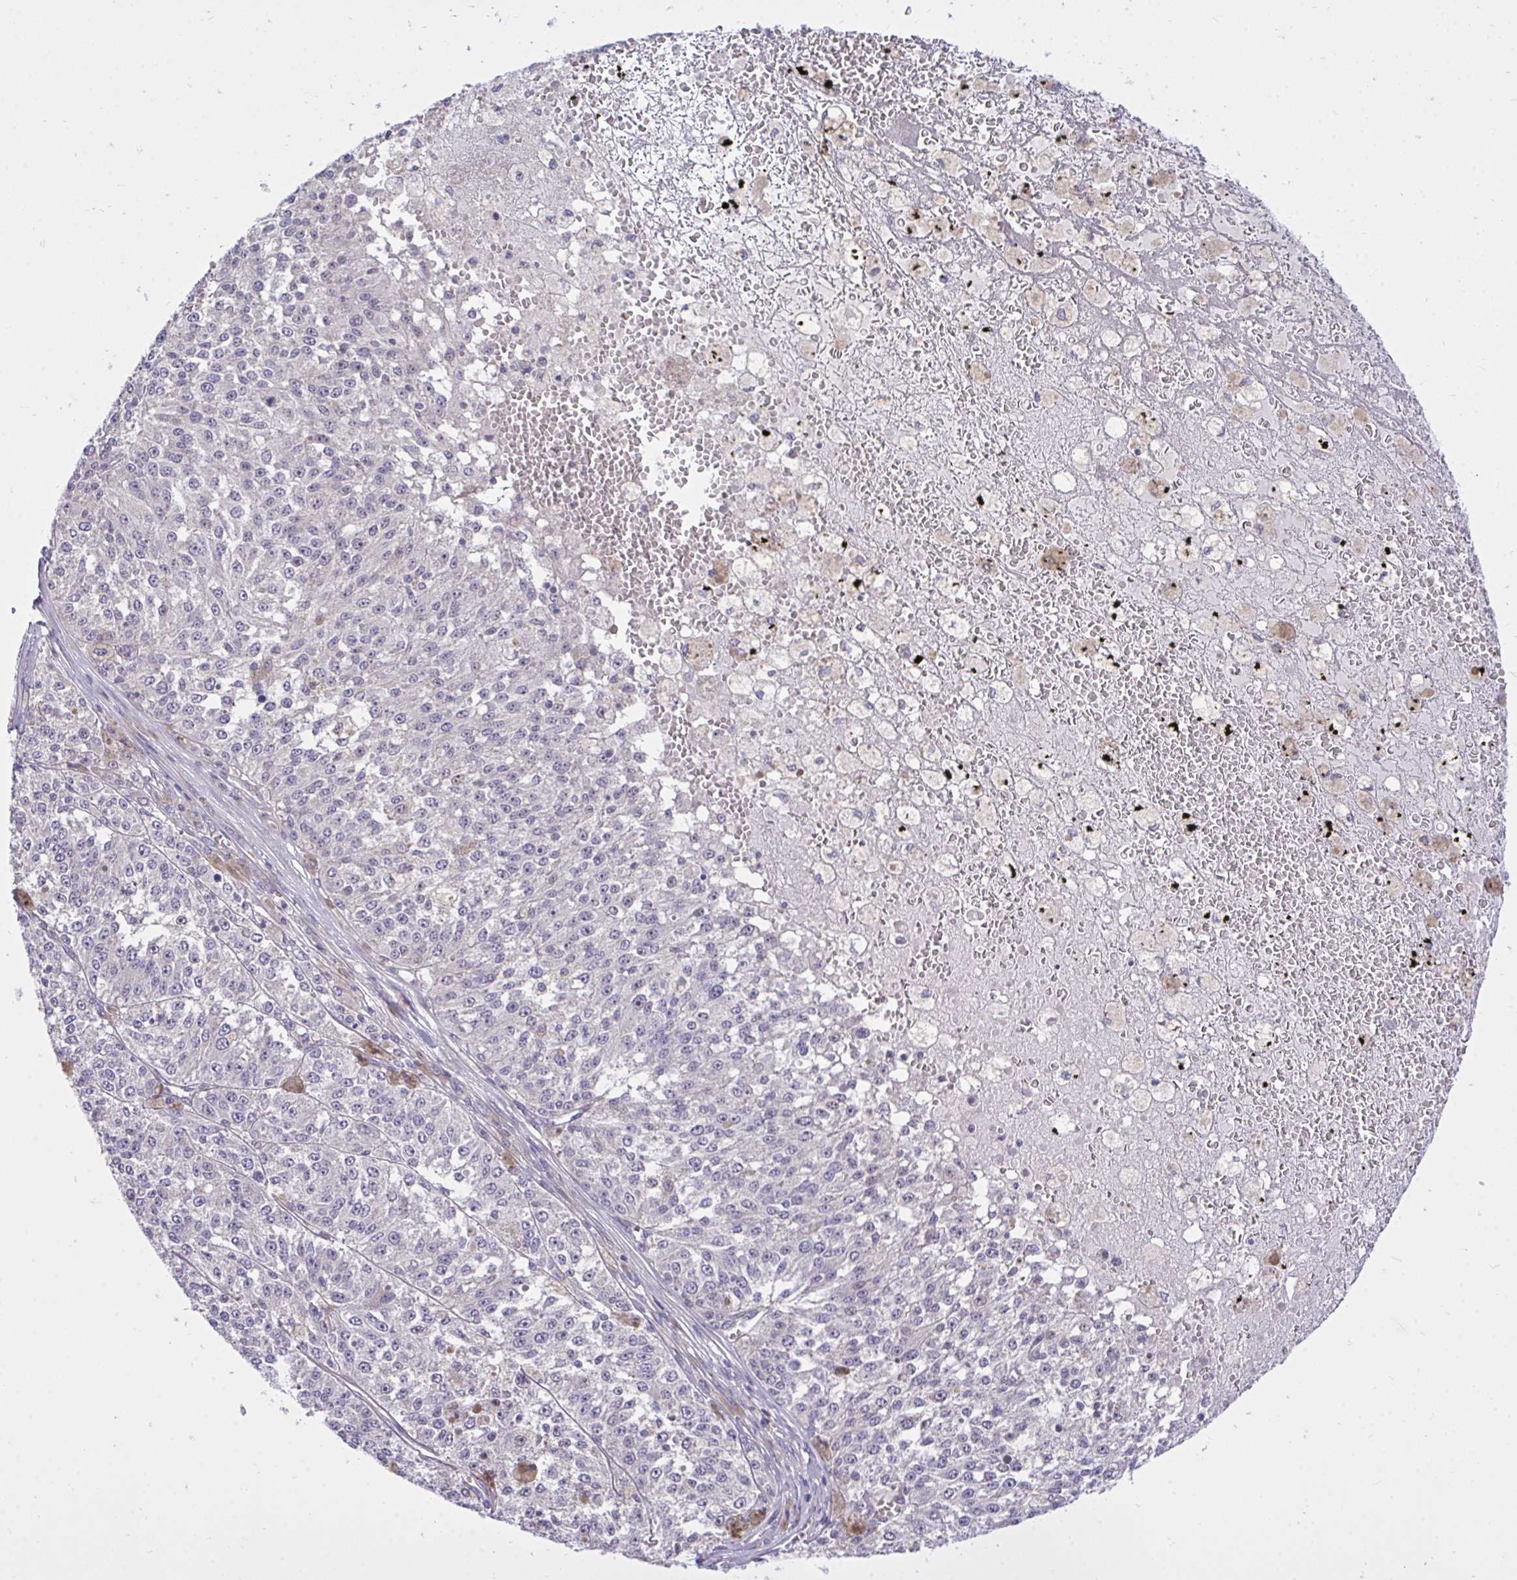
{"staining": {"intensity": "negative", "quantity": "none", "location": "none"}, "tissue": "melanoma", "cell_type": "Tumor cells", "image_type": "cancer", "snomed": [{"axis": "morphology", "description": "Malignant melanoma, Metastatic site"}, {"axis": "topography", "description": "Lymph node"}], "caption": "The immunohistochemistry (IHC) photomicrograph has no significant expression in tumor cells of malignant melanoma (metastatic site) tissue.", "gene": "HMBOX1", "patient": {"sex": "female", "age": 64}}